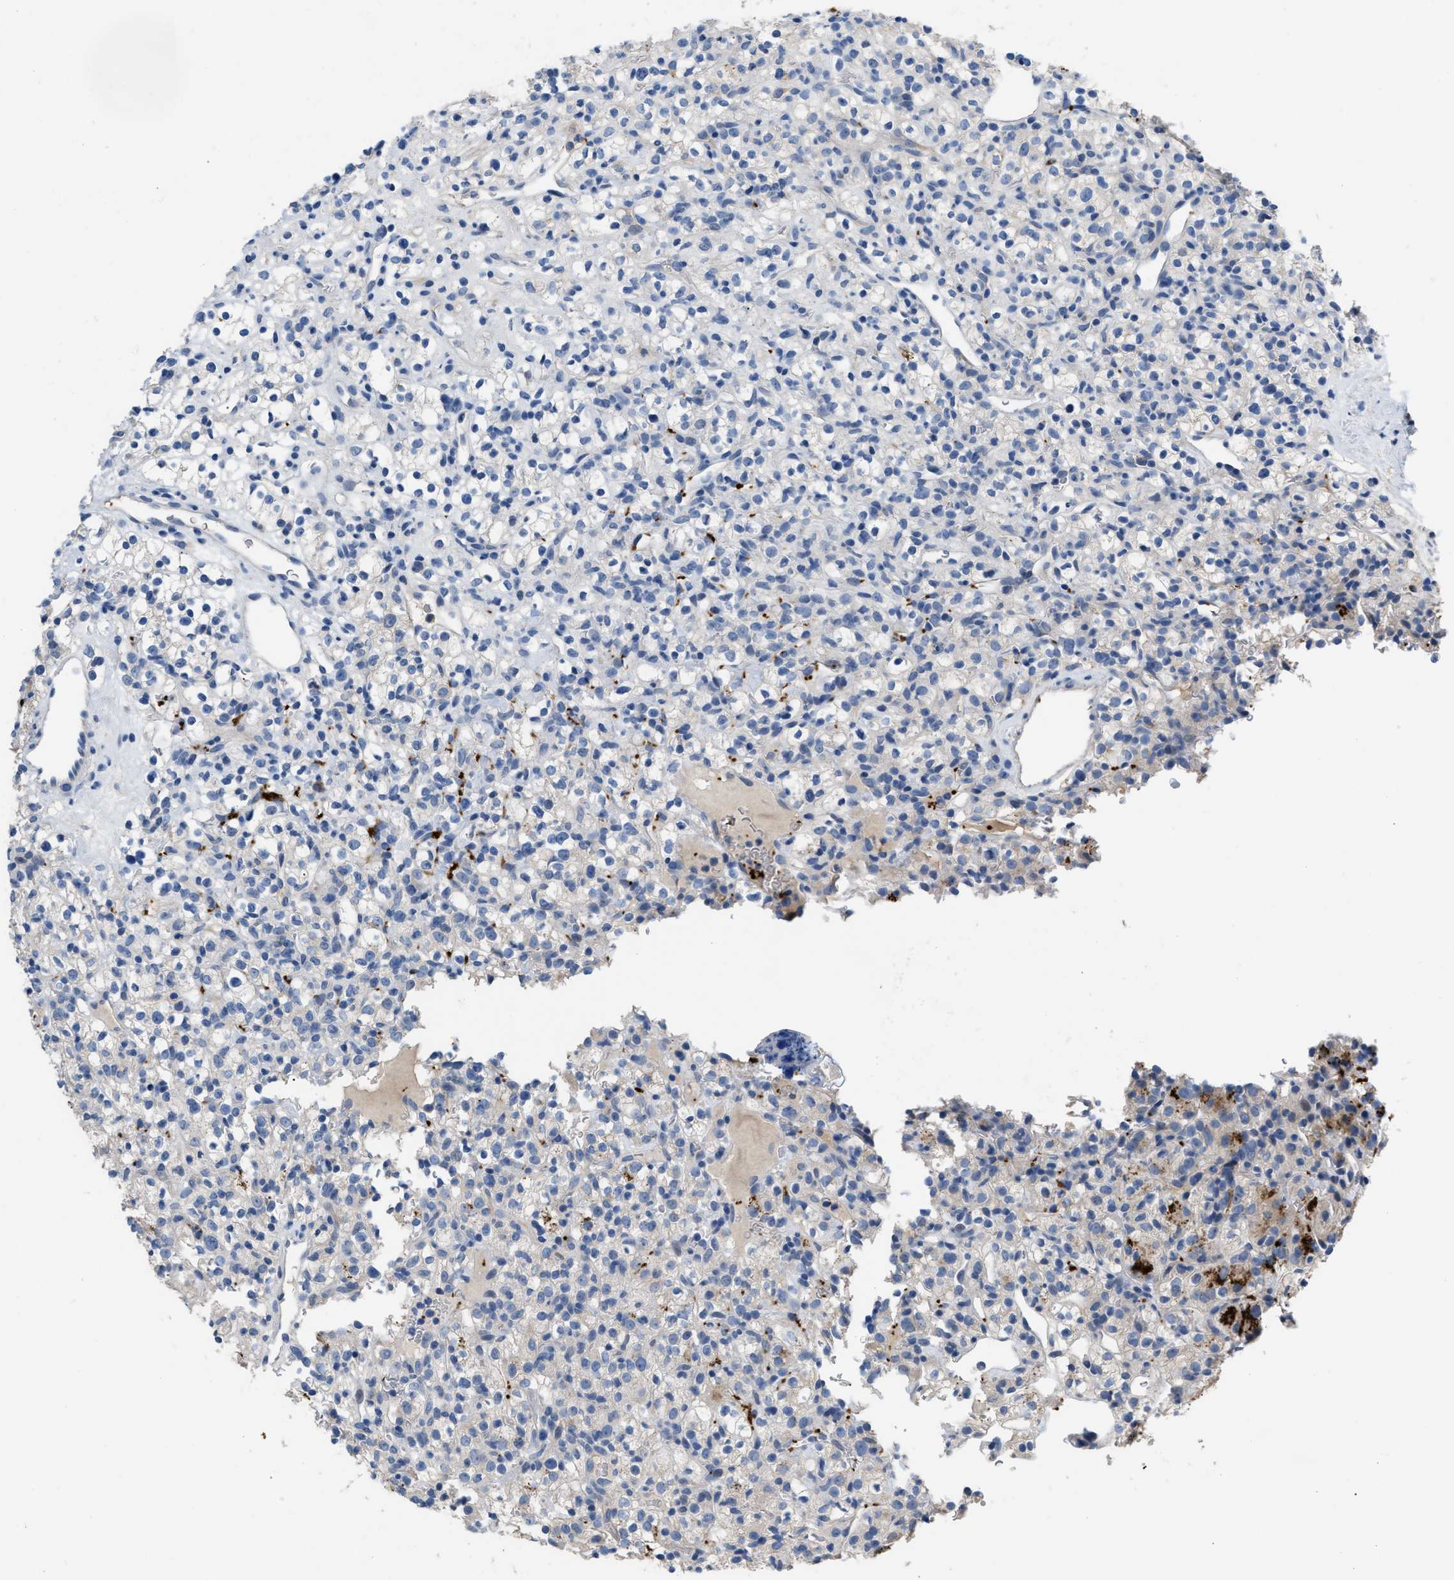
{"staining": {"intensity": "negative", "quantity": "none", "location": "none"}, "tissue": "renal cancer", "cell_type": "Tumor cells", "image_type": "cancer", "snomed": [{"axis": "morphology", "description": "Normal tissue, NOS"}, {"axis": "morphology", "description": "Adenocarcinoma, NOS"}, {"axis": "topography", "description": "Kidney"}], "caption": "The immunohistochemistry image has no significant staining in tumor cells of renal cancer (adenocarcinoma) tissue.", "gene": "FGF18", "patient": {"sex": "female", "age": 72}}